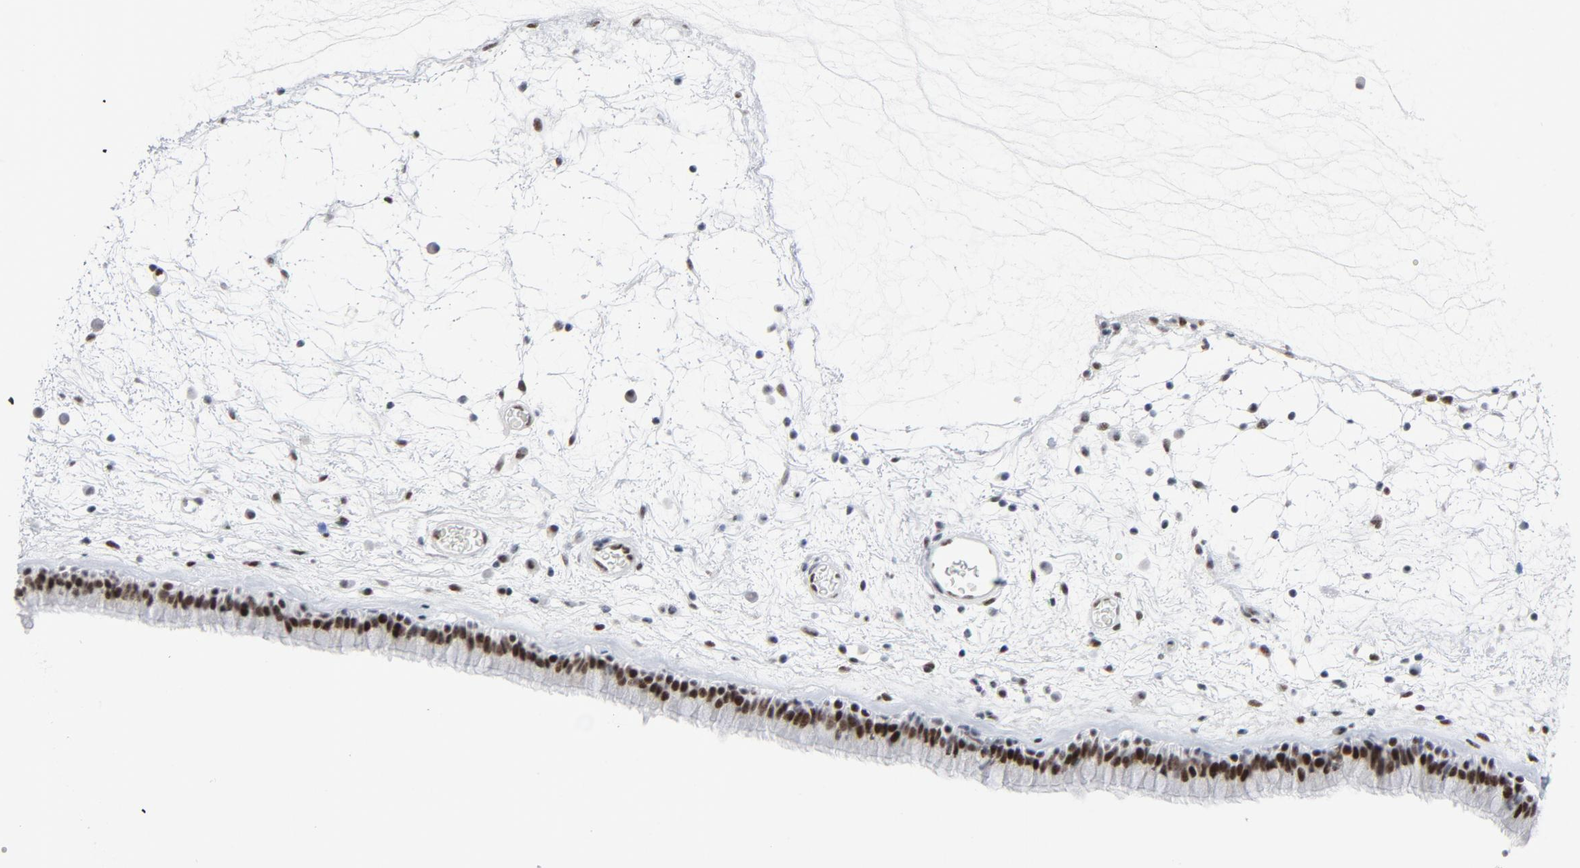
{"staining": {"intensity": "strong", "quantity": ">75%", "location": "nuclear"}, "tissue": "nasopharynx", "cell_type": "Respiratory epithelial cells", "image_type": "normal", "snomed": [{"axis": "morphology", "description": "Normal tissue, NOS"}, {"axis": "morphology", "description": "Inflammation, NOS"}, {"axis": "topography", "description": "Nasopharynx"}], "caption": "Nasopharynx stained for a protein displays strong nuclear positivity in respiratory epithelial cells. The protein is stained brown, and the nuclei are stained in blue (DAB IHC with brightfield microscopy, high magnification).", "gene": "HSF1", "patient": {"sex": "male", "age": 48}}